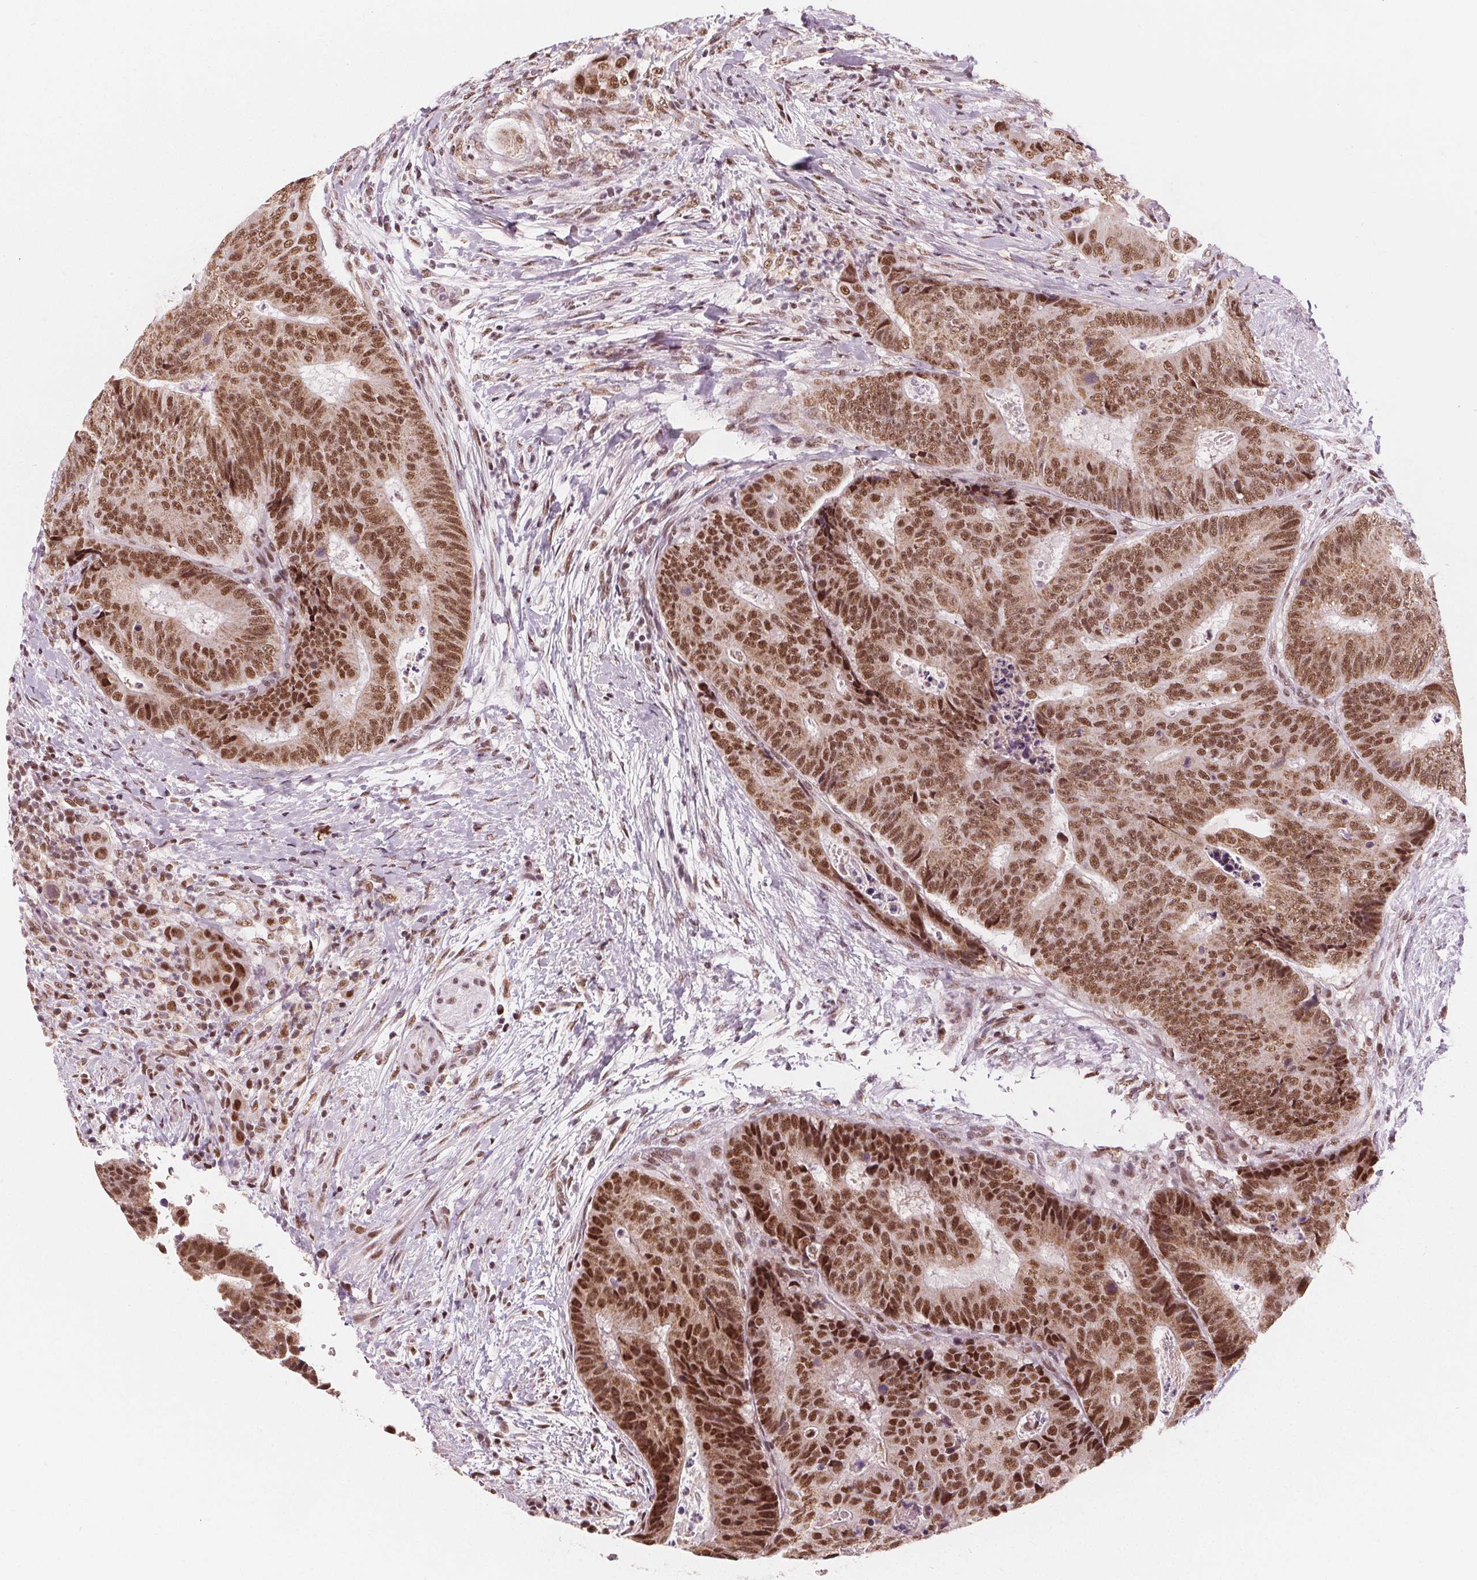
{"staining": {"intensity": "moderate", "quantity": ">75%", "location": "cytoplasmic/membranous,nuclear"}, "tissue": "colorectal cancer", "cell_type": "Tumor cells", "image_type": "cancer", "snomed": [{"axis": "morphology", "description": "Adenocarcinoma, NOS"}, {"axis": "topography", "description": "Colon"}], "caption": "Human colorectal cancer (adenocarcinoma) stained with a brown dye displays moderate cytoplasmic/membranous and nuclear positive expression in approximately >75% of tumor cells.", "gene": "DPM2", "patient": {"sex": "female", "age": 48}}